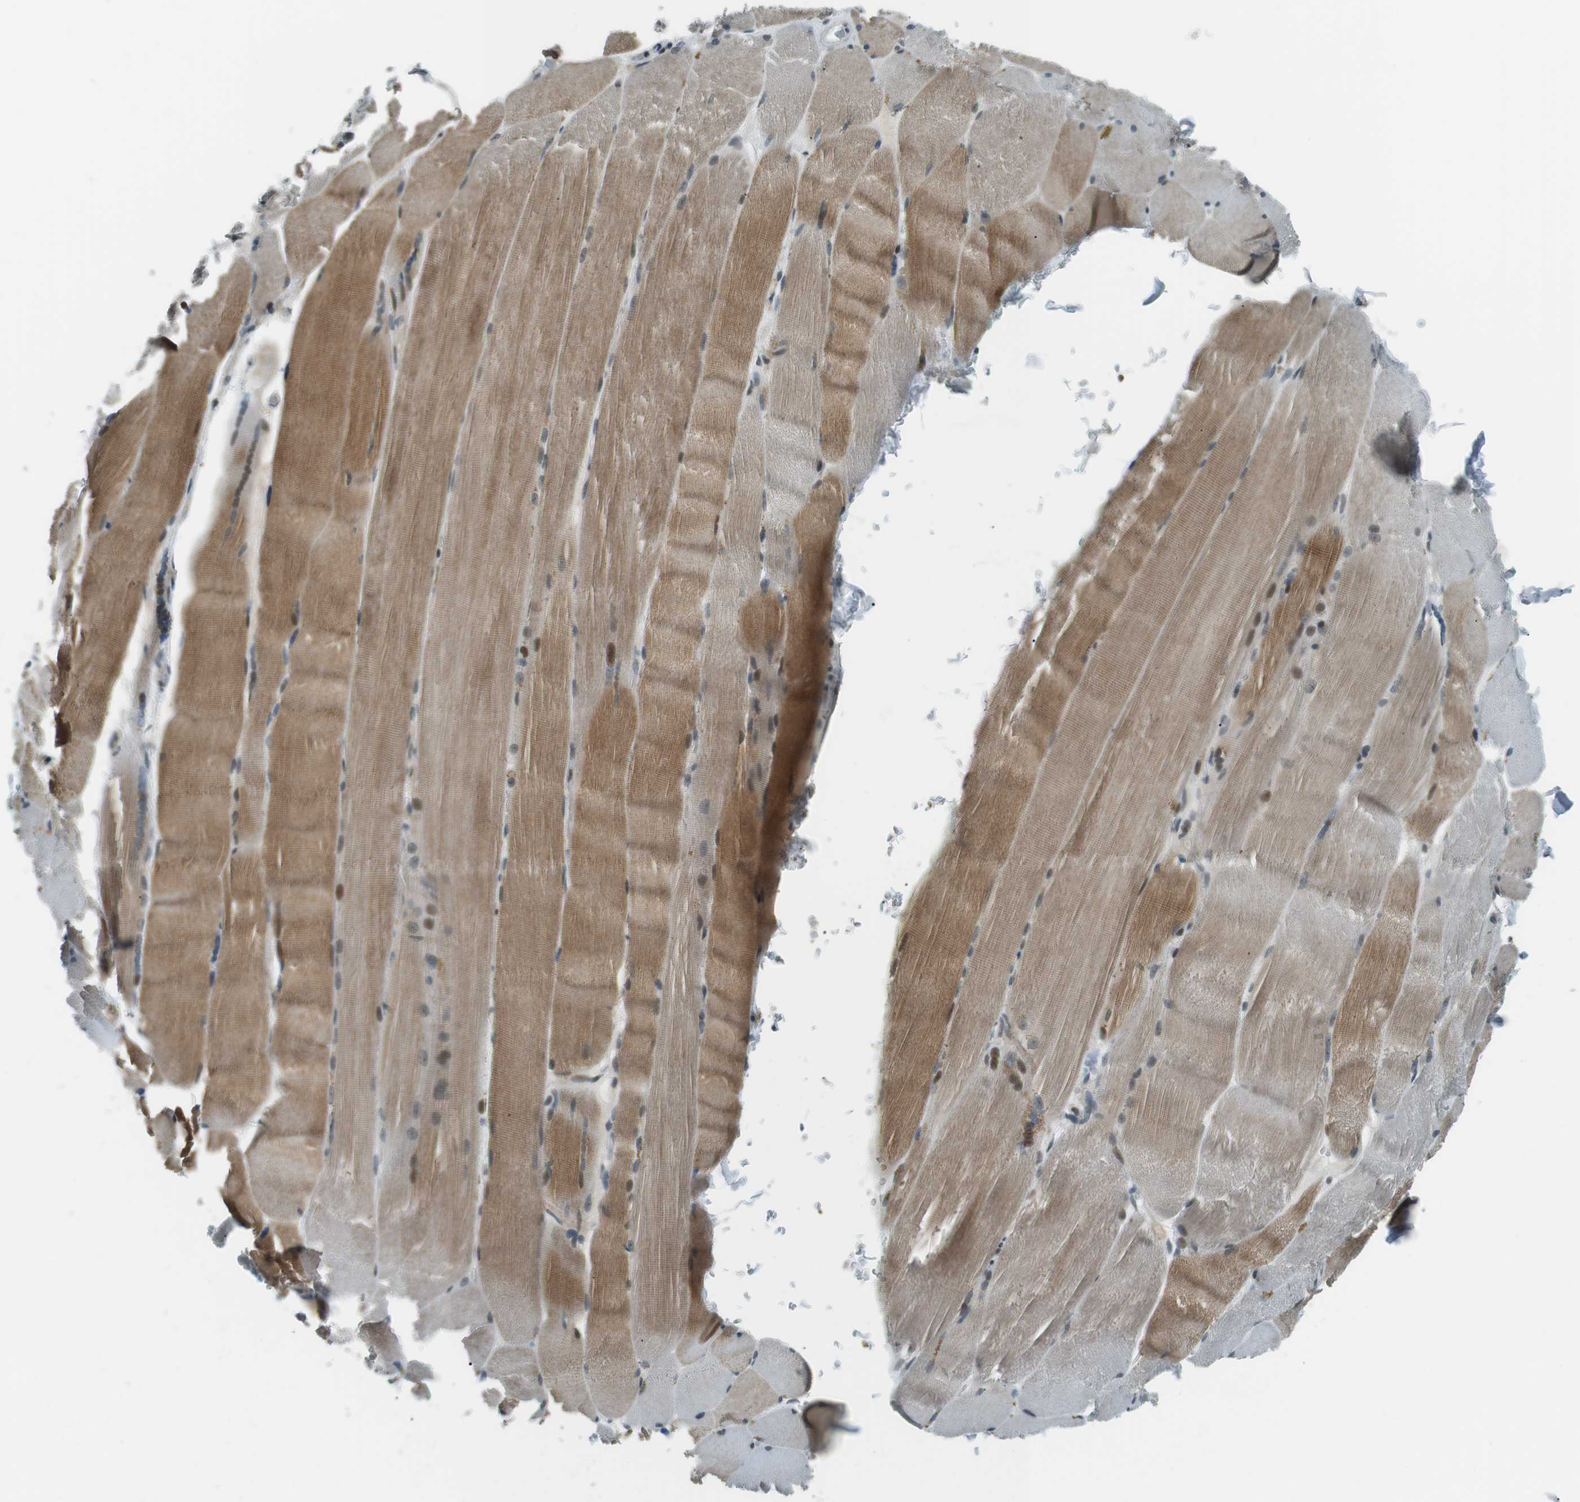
{"staining": {"intensity": "moderate", "quantity": ">75%", "location": "cytoplasmic/membranous,nuclear"}, "tissue": "skeletal muscle", "cell_type": "Myocytes", "image_type": "normal", "snomed": [{"axis": "morphology", "description": "Normal tissue, NOS"}, {"axis": "topography", "description": "Skin"}, {"axis": "topography", "description": "Skeletal muscle"}], "caption": "This image shows unremarkable skeletal muscle stained with immunohistochemistry (IHC) to label a protein in brown. The cytoplasmic/membranous,nuclear of myocytes show moderate positivity for the protein. Nuclei are counter-stained blue.", "gene": "PJA1", "patient": {"sex": "male", "age": 83}}